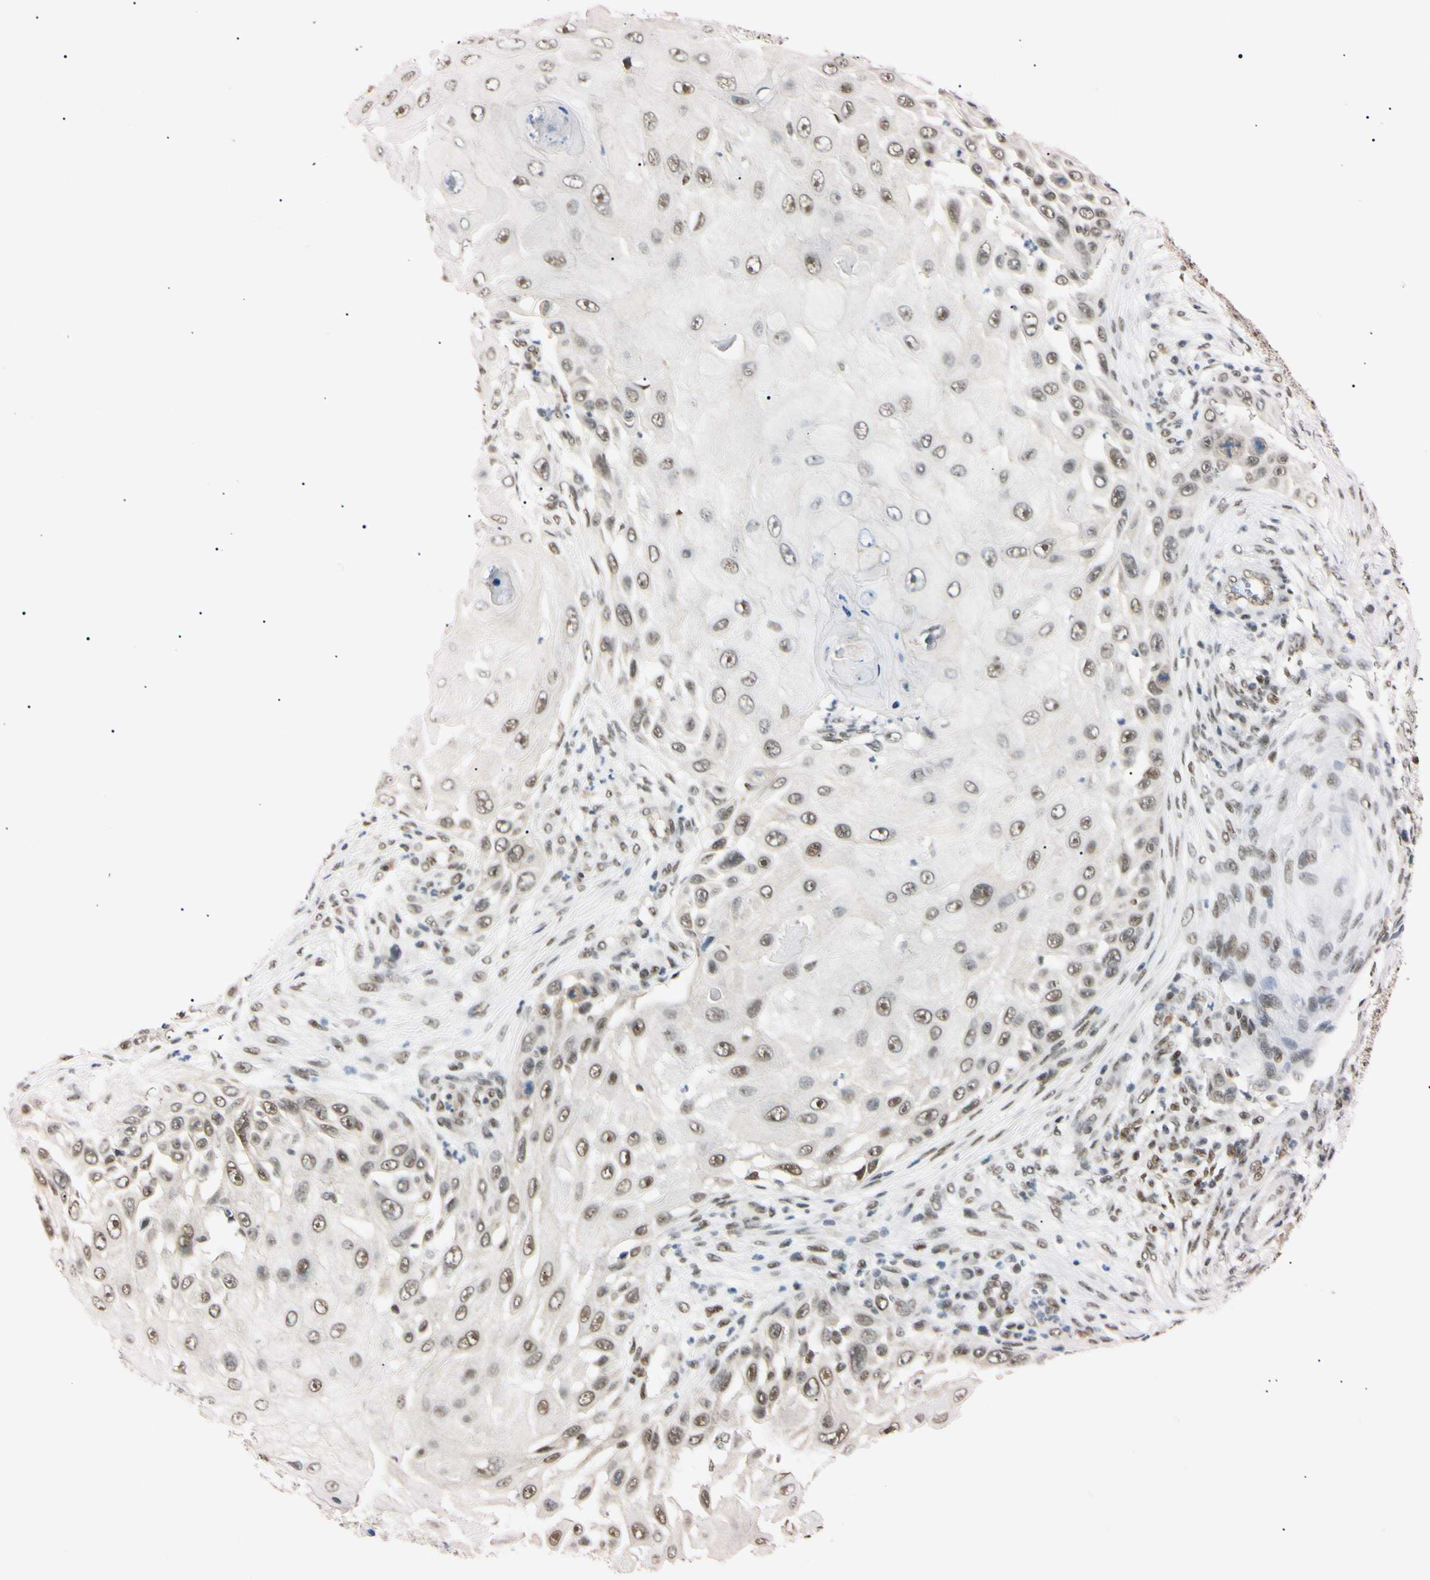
{"staining": {"intensity": "moderate", "quantity": "25%-75%", "location": "nuclear"}, "tissue": "skin cancer", "cell_type": "Tumor cells", "image_type": "cancer", "snomed": [{"axis": "morphology", "description": "Squamous cell carcinoma, NOS"}, {"axis": "topography", "description": "Skin"}], "caption": "Protein staining by immunohistochemistry (IHC) shows moderate nuclear expression in approximately 25%-75% of tumor cells in skin cancer (squamous cell carcinoma).", "gene": "ZNF134", "patient": {"sex": "female", "age": 44}}